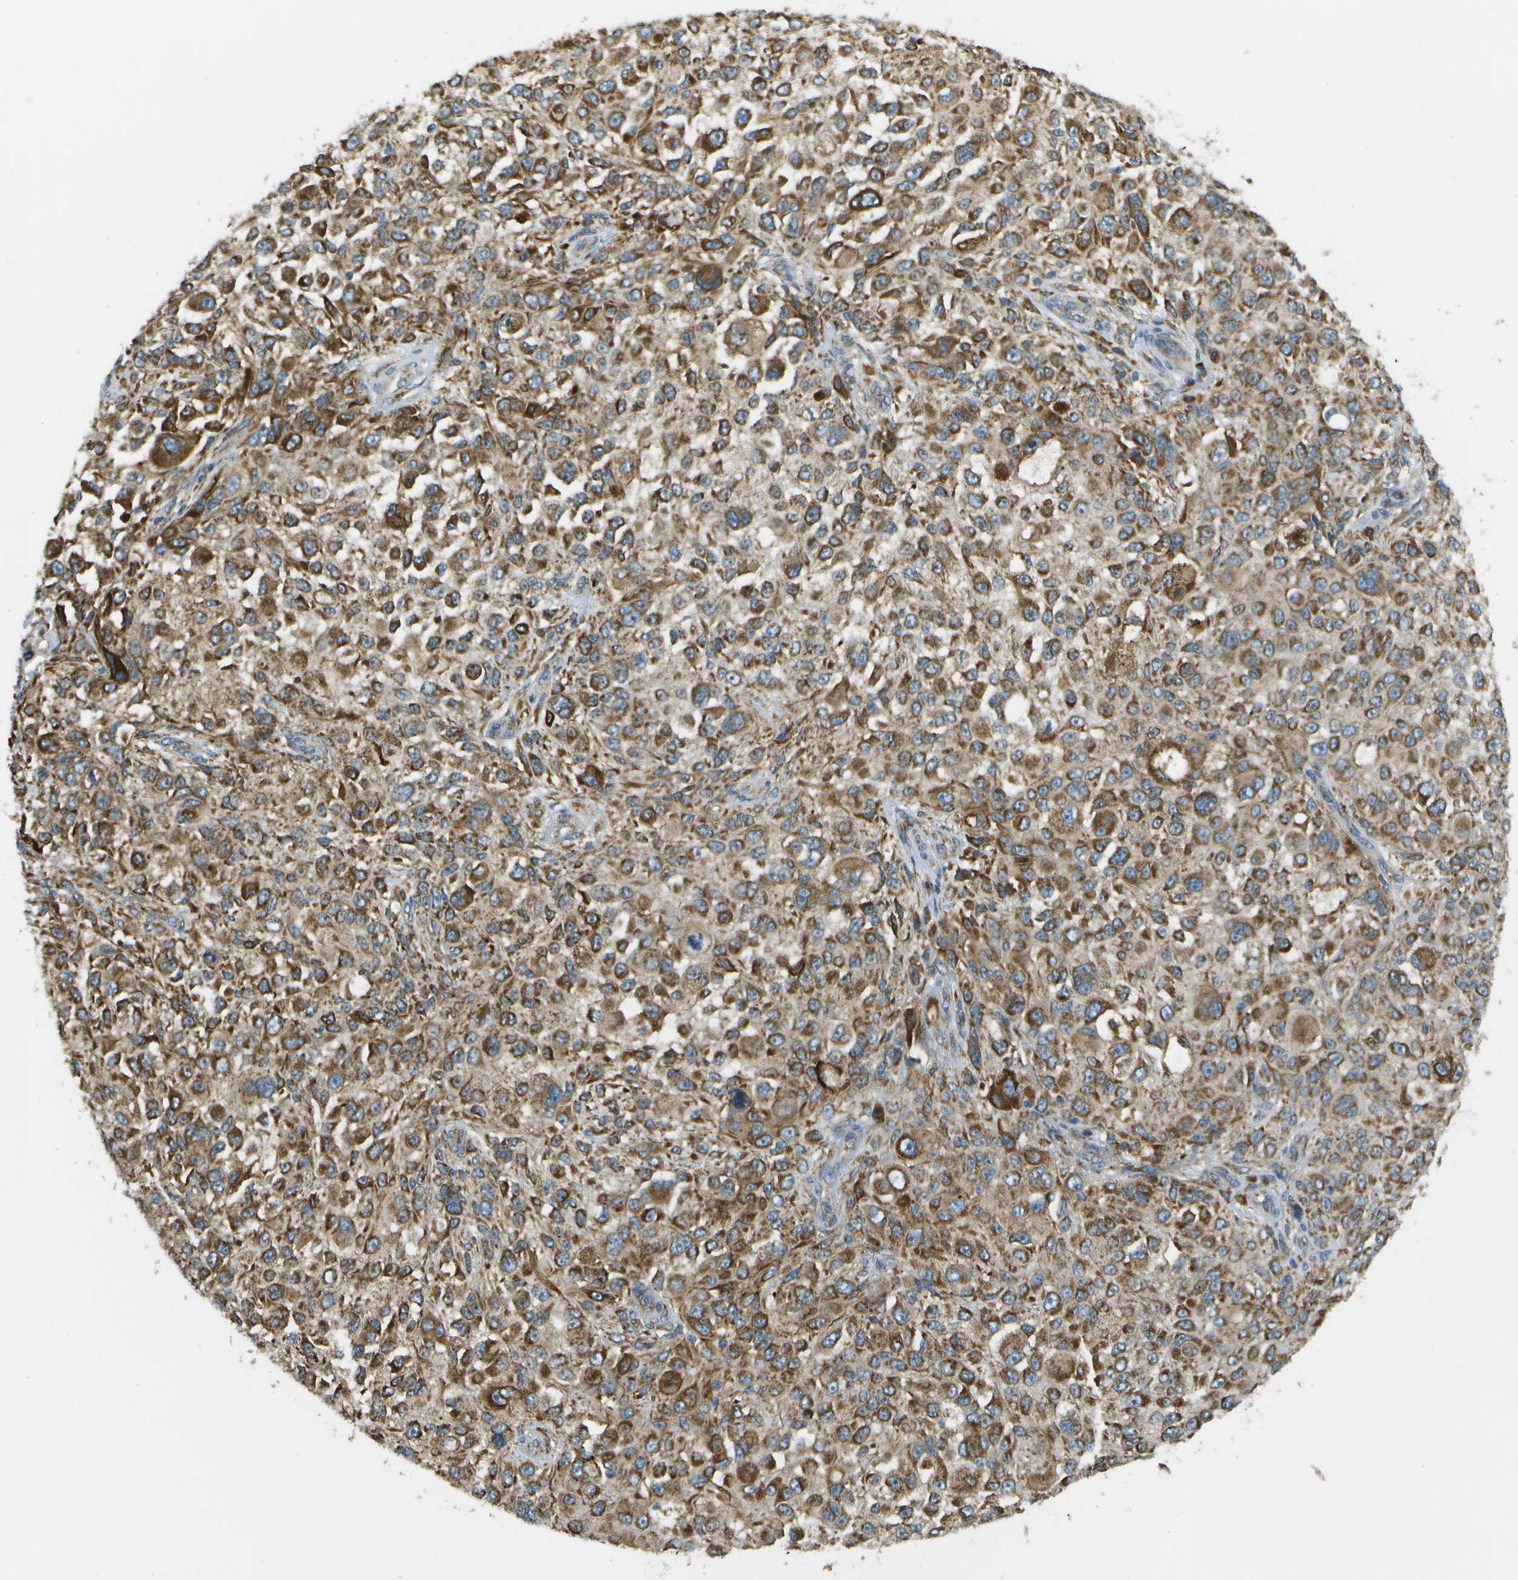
{"staining": {"intensity": "moderate", "quantity": ">75%", "location": "cytoplasmic/membranous"}, "tissue": "melanoma", "cell_type": "Tumor cells", "image_type": "cancer", "snomed": [{"axis": "morphology", "description": "Necrosis, NOS"}, {"axis": "morphology", "description": "Malignant melanoma, NOS"}, {"axis": "topography", "description": "Skin"}], "caption": "Malignant melanoma stained with DAB (3,3'-diaminobenzidine) immunohistochemistry (IHC) displays medium levels of moderate cytoplasmic/membranous positivity in about >75% of tumor cells.", "gene": "NRK", "patient": {"sex": "female", "age": 87}}